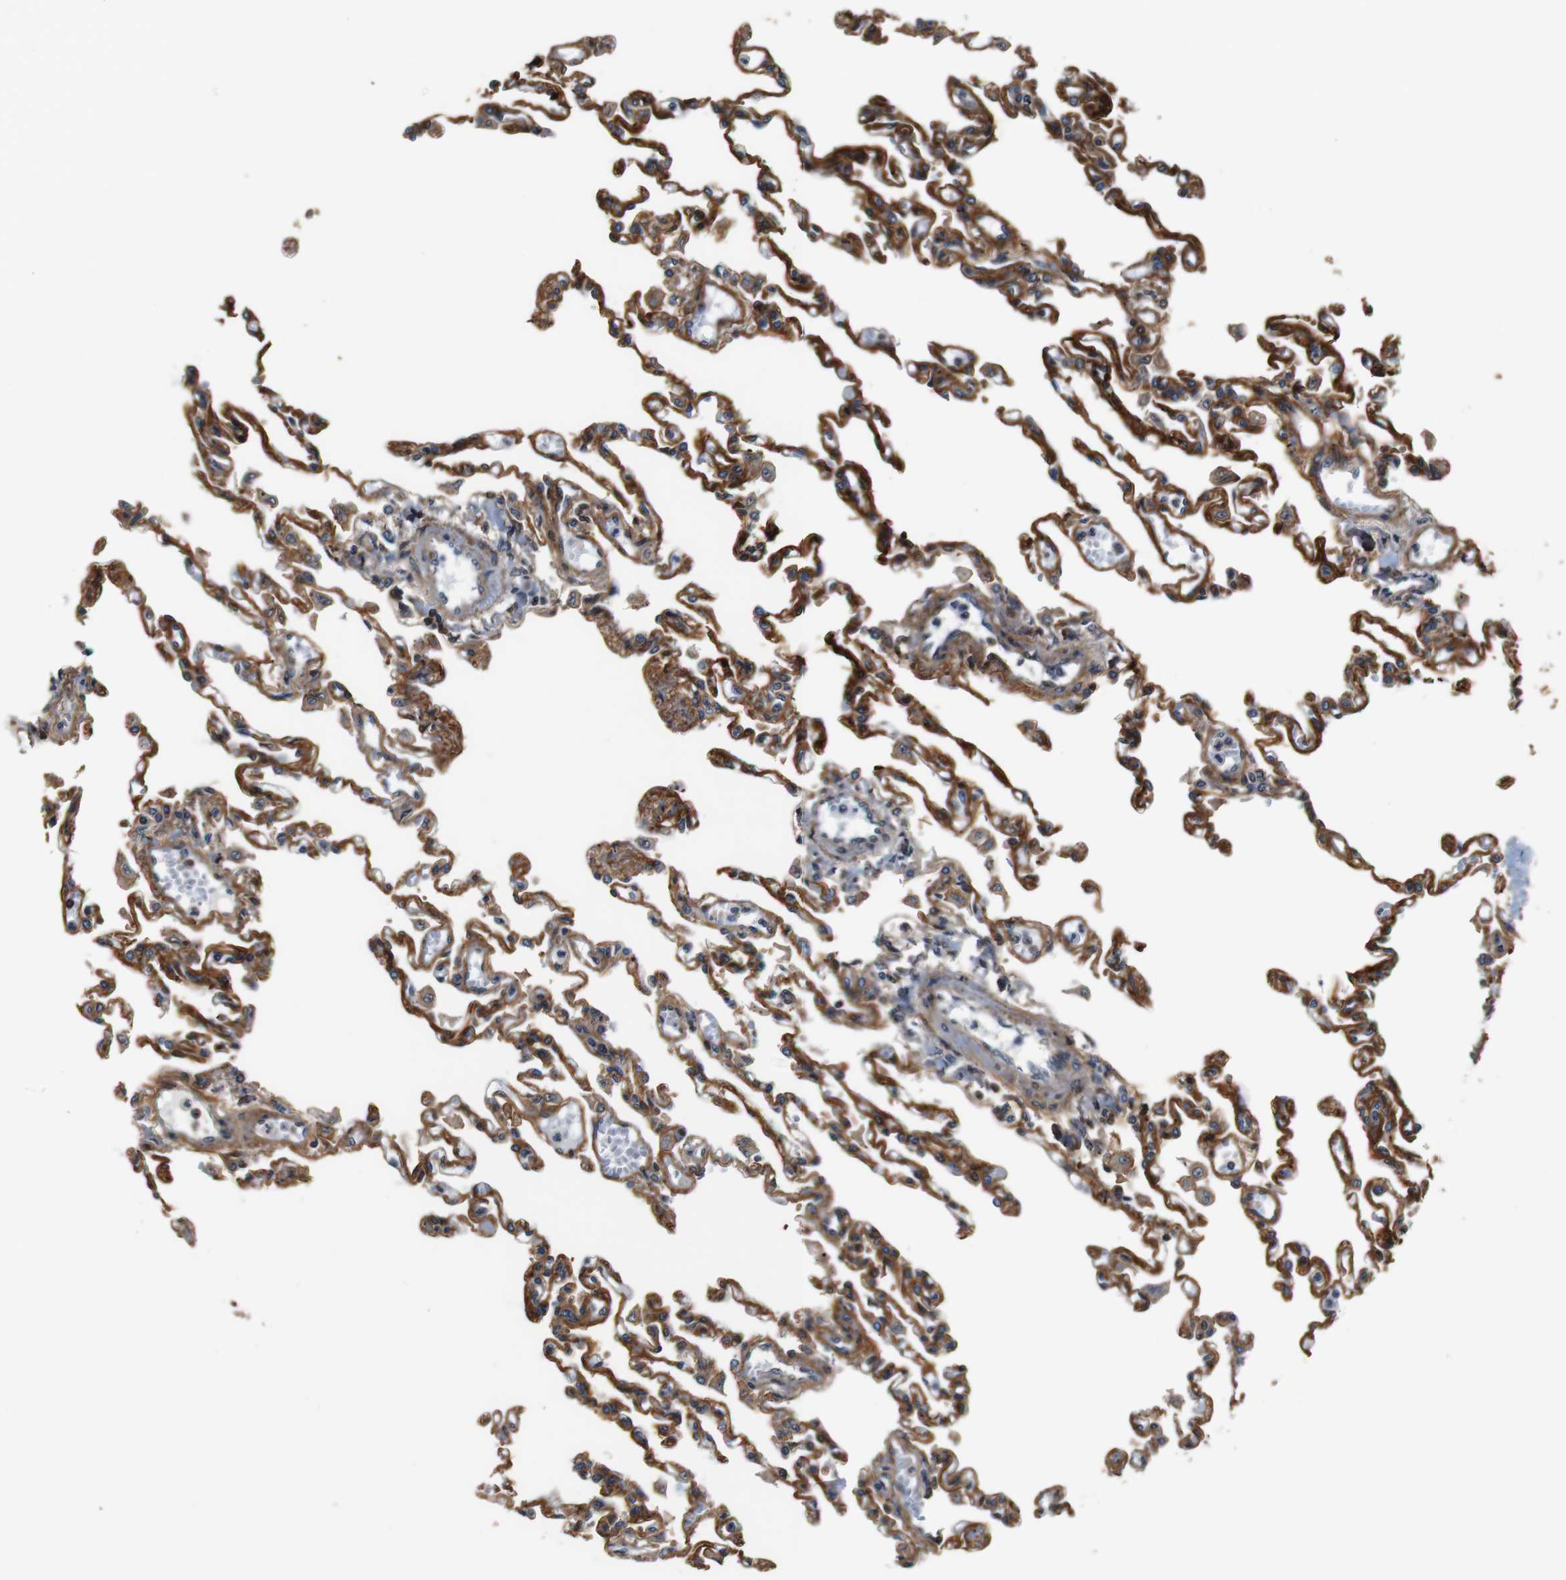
{"staining": {"intensity": "strong", "quantity": ">75%", "location": "cytoplasmic/membranous"}, "tissue": "lung", "cell_type": "Alveolar cells", "image_type": "normal", "snomed": [{"axis": "morphology", "description": "Normal tissue, NOS"}, {"axis": "topography", "description": "Lung"}], "caption": "Strong cytoplasmic/membranous positivity is seen in about >75% of alveolar cells in normal lung.", "gene": "LRP4", "patient": {"sex": "male", "age": 21}}